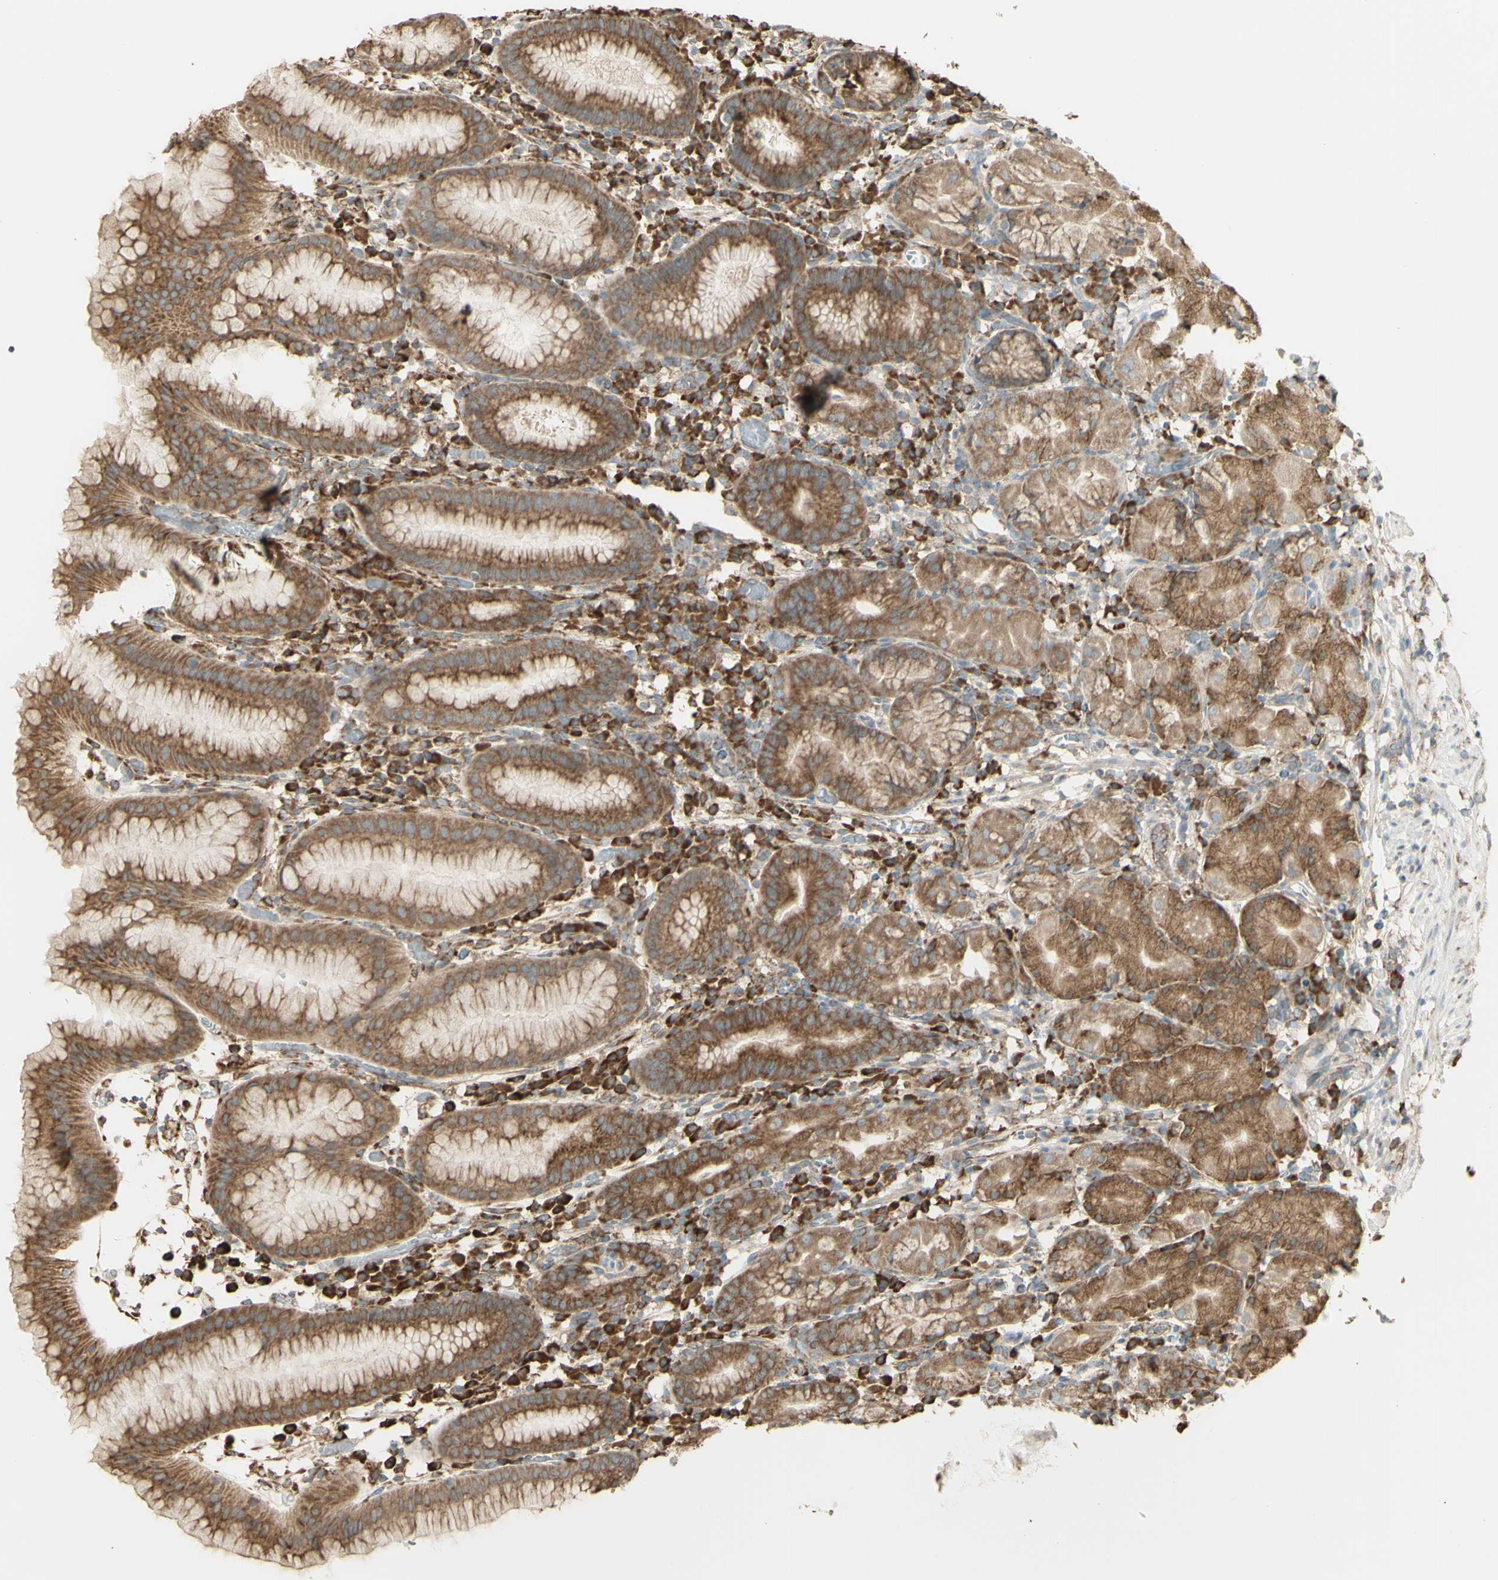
{"staining": {"intensity": "moderate", "quantity": ">75%", "location": "cytoplasmic/membranous"}, "tissue": "stomach", "cell_type": "Glandular cells", "image_type": "normal", "snomed": [{"axis": "morphology", "description": "Normal tissue, NOS"}, {"axis": "topography", "description": "Stomach"}, {"axis": "topography", "description": "Stomach, lower"}], "caption": "High-magnification brightfield microscopy of unremarkable stomach stained with DAB (3,3'-diaminobenzidine) (brown) and counterstained with hematoxylin (blue). glandular cells exhibit moderate cytoplasmic/membranous expression is identified in about>75% of cells.", "gene": "EEF1B2", "patient": {"sex": "female", "age": 75}}